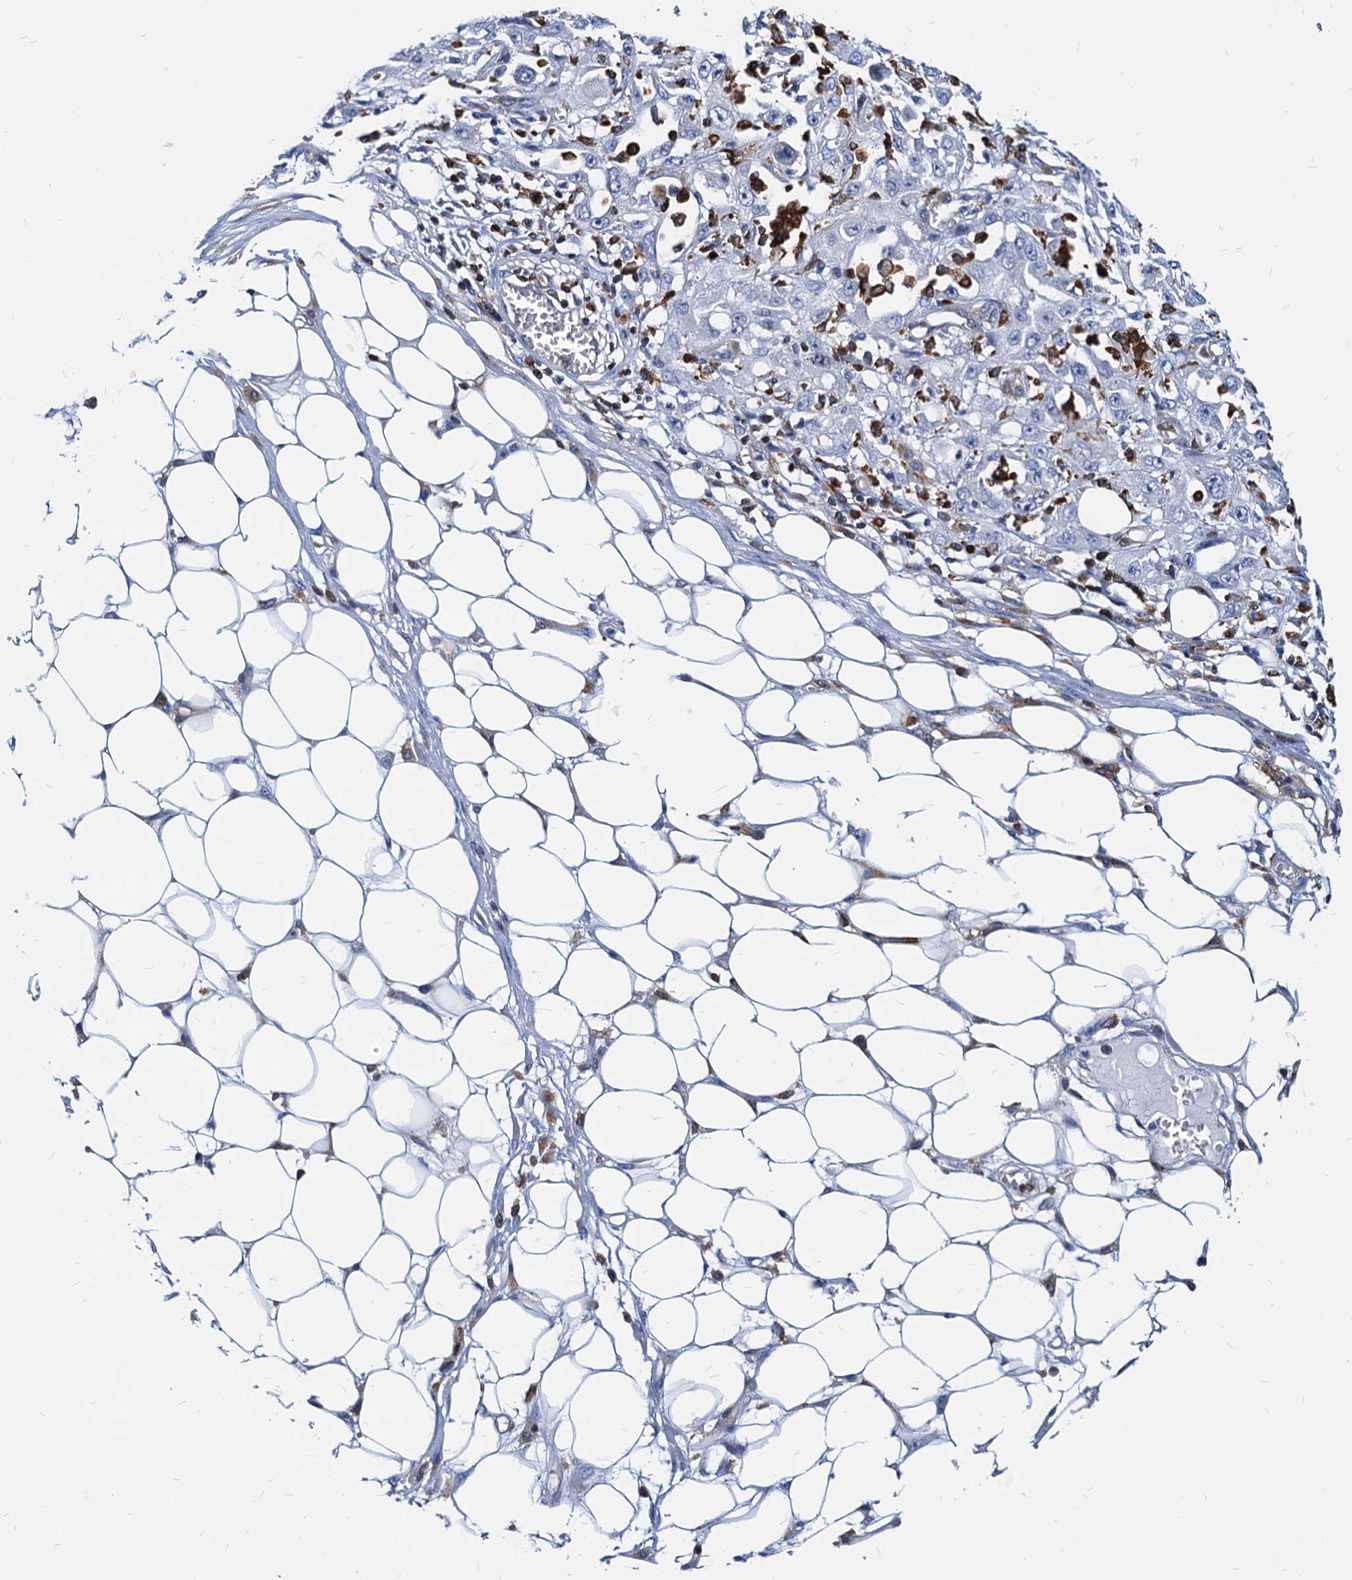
{"staining": {"intensity": "negative", "quantity": "none", "location": "none"}, "tissue": "skin cancer", "cell_type": "Tumor cells", "image_type": "cancer", "snomed": [{"axis": "morphology", "description": "Squamous cell carcinoma, NOS"}, {"axis": "morphology", "description": "Squamous cell carcinoma, metastatic, NOS"}, {"axis": "topography", "description": "Skin"}, {"axis": "topography", "description": "Lymph node"}], "caption": "Tumor cells show no significant protein staining in skin cancer (metastatic squamous cell carcinoma).", "gene": "LCP2", "patient": {"sex": "male", "age": 75}}